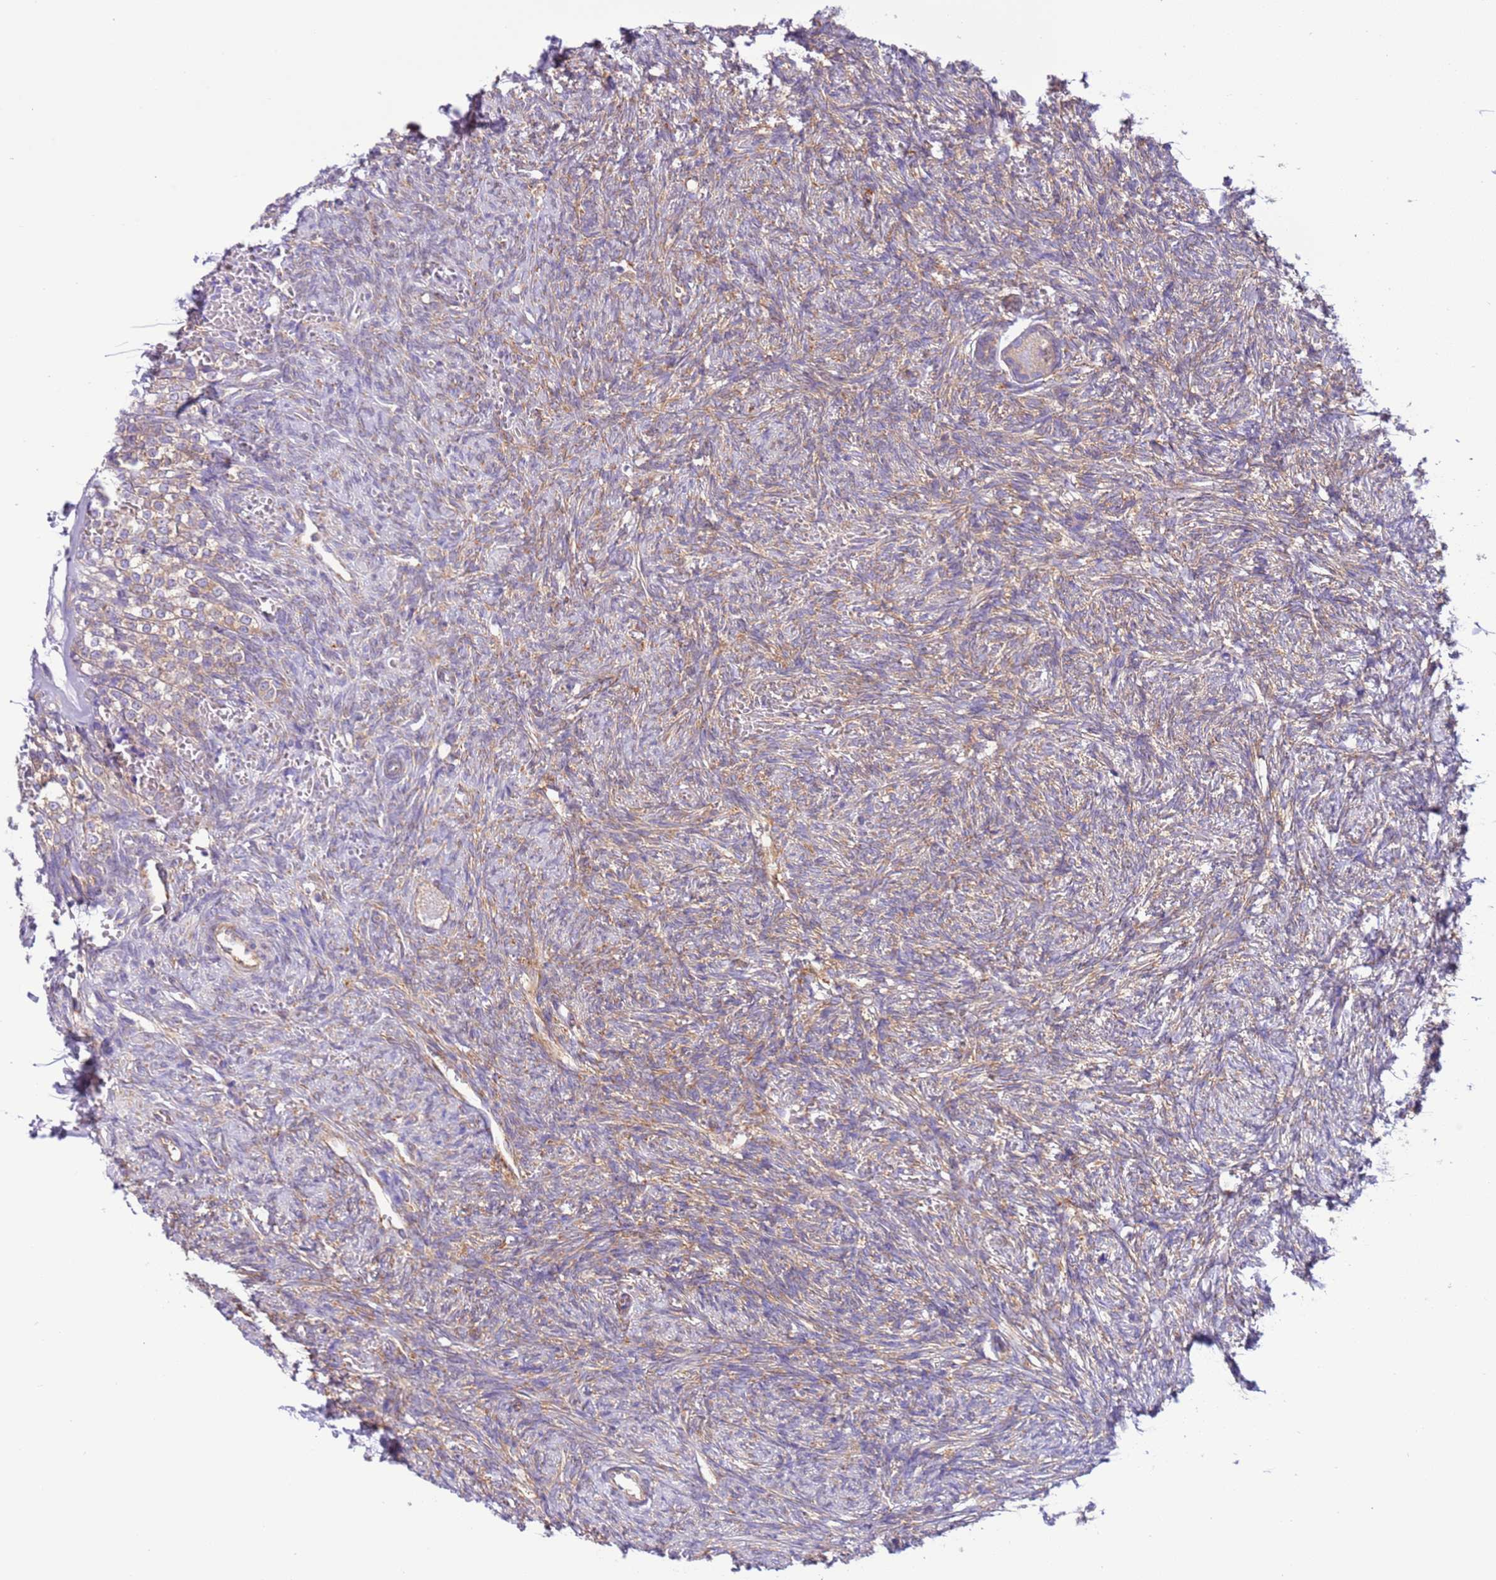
{"staining": {"intensity": "negative", "quantity": "none", "location": "none"}, "tissue": "ovary", "cell_type": "Follicle cells", "image_type": "normal", "snomed": [{"axis": "morphology", "description": "Normal tissue, NOS"}, {"axis": "topography", "description": "Ovary"}], "caption": "IHC image of normal ovary: ovary stained with DAB (3,3'-diaminobenzidine) exhibits no significant protein positivity in follicle cells.", "gene": "VARS1", "patient": {"sex": "female", "age": 41}}